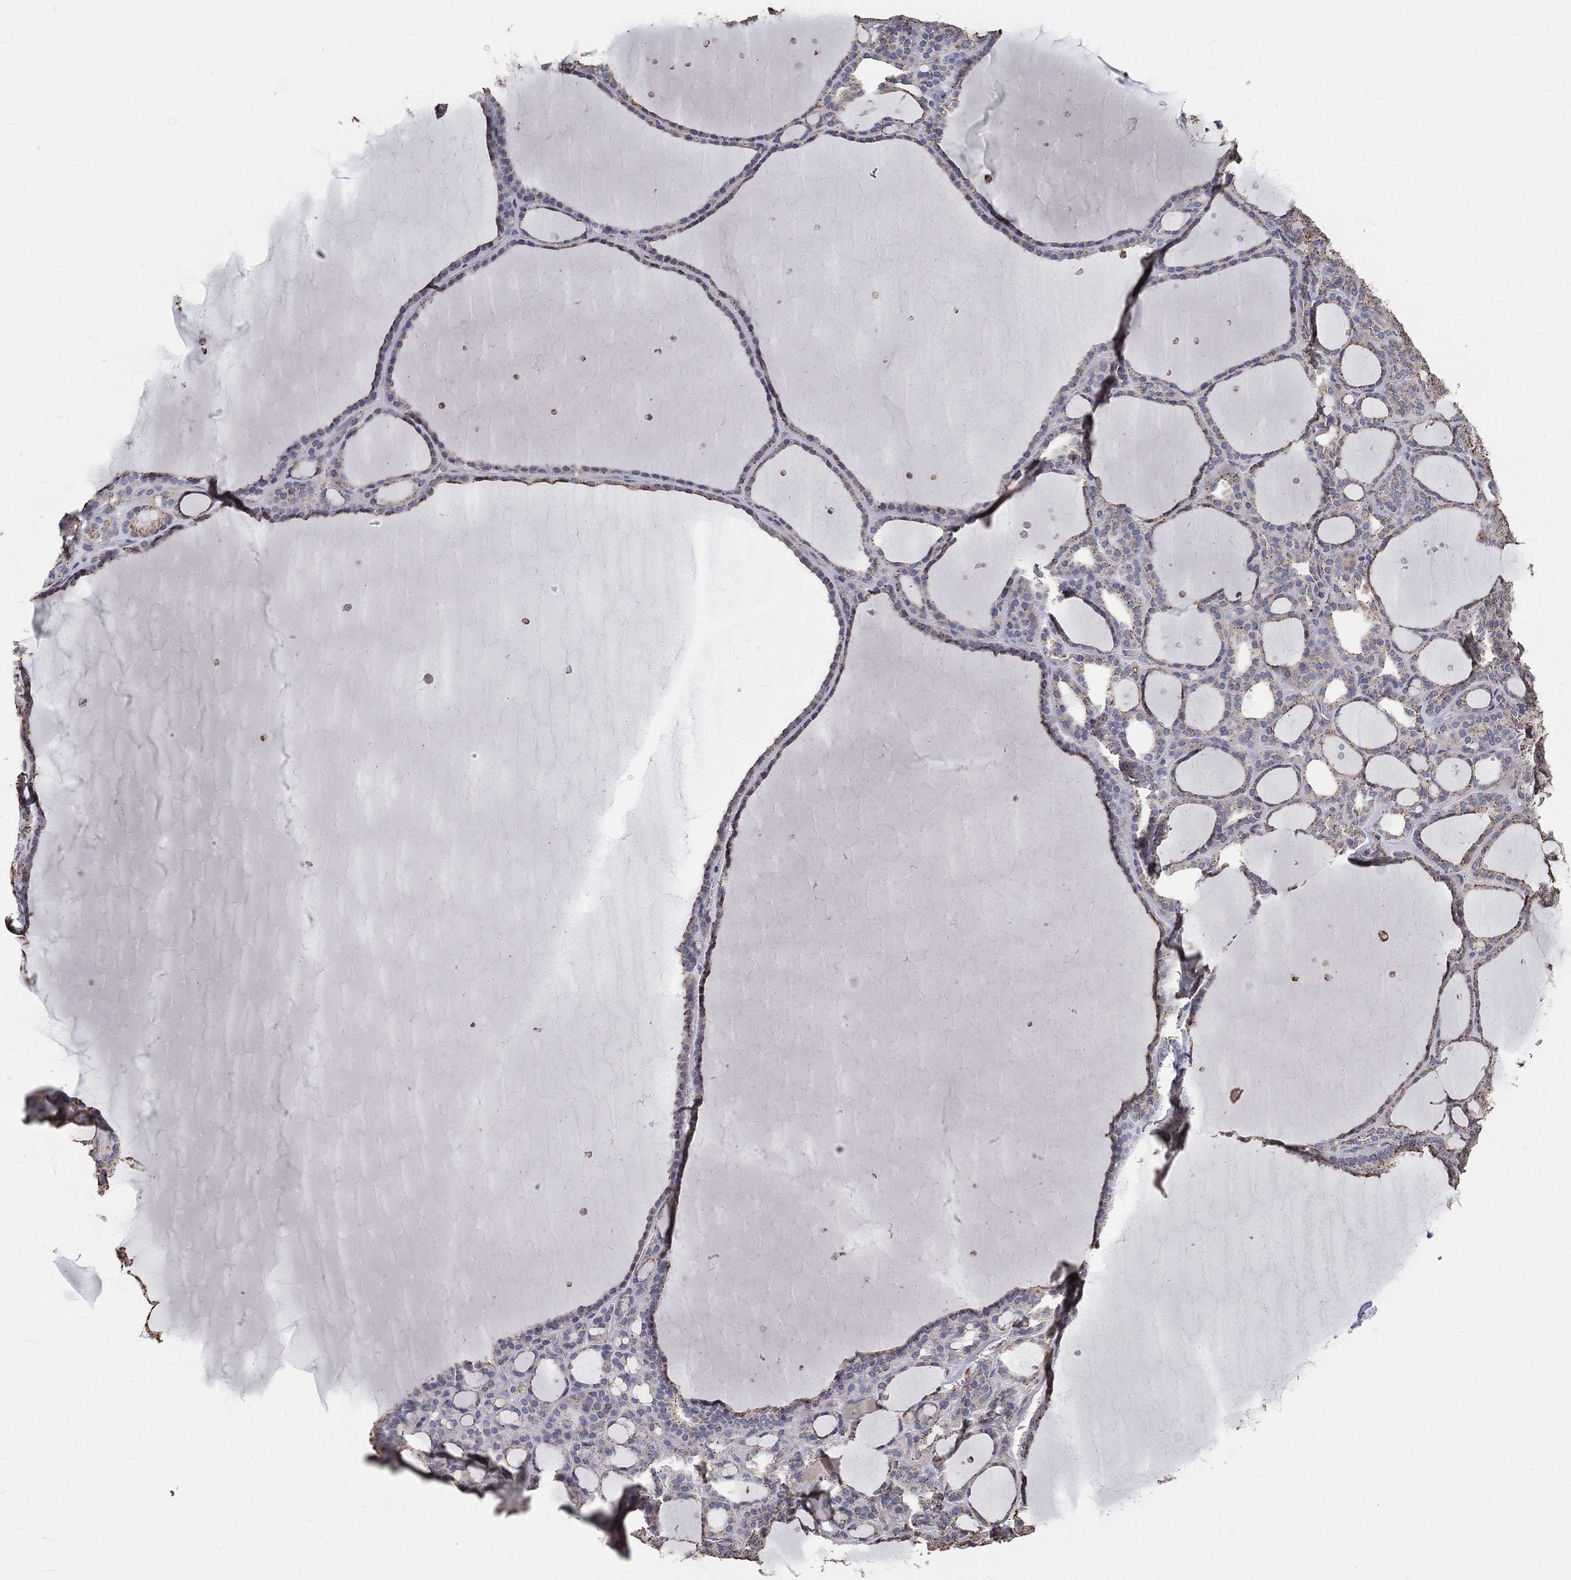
{"staining": {"intensity": "moderate", "quantity": "25%-75%", "location": "cytoplasmic/membranous"}, "tissue": "thyroid gland", "cell_type": "Glandular cells", "image_type": "normal", "snomed": [{"axis": "morphology", "description": "Normal tissue, NOS"}, {"axis": "topography", "description": "Thyroid gland"}], "caption": "About 25%-75% of glandular cells in benign thyroid gland display moderate cytoplasmic/membranous protein staining as visualized by brown immunohistochemical staining.", "gene": "CROCC", "patient": {"sex": "male", "age": 63}}